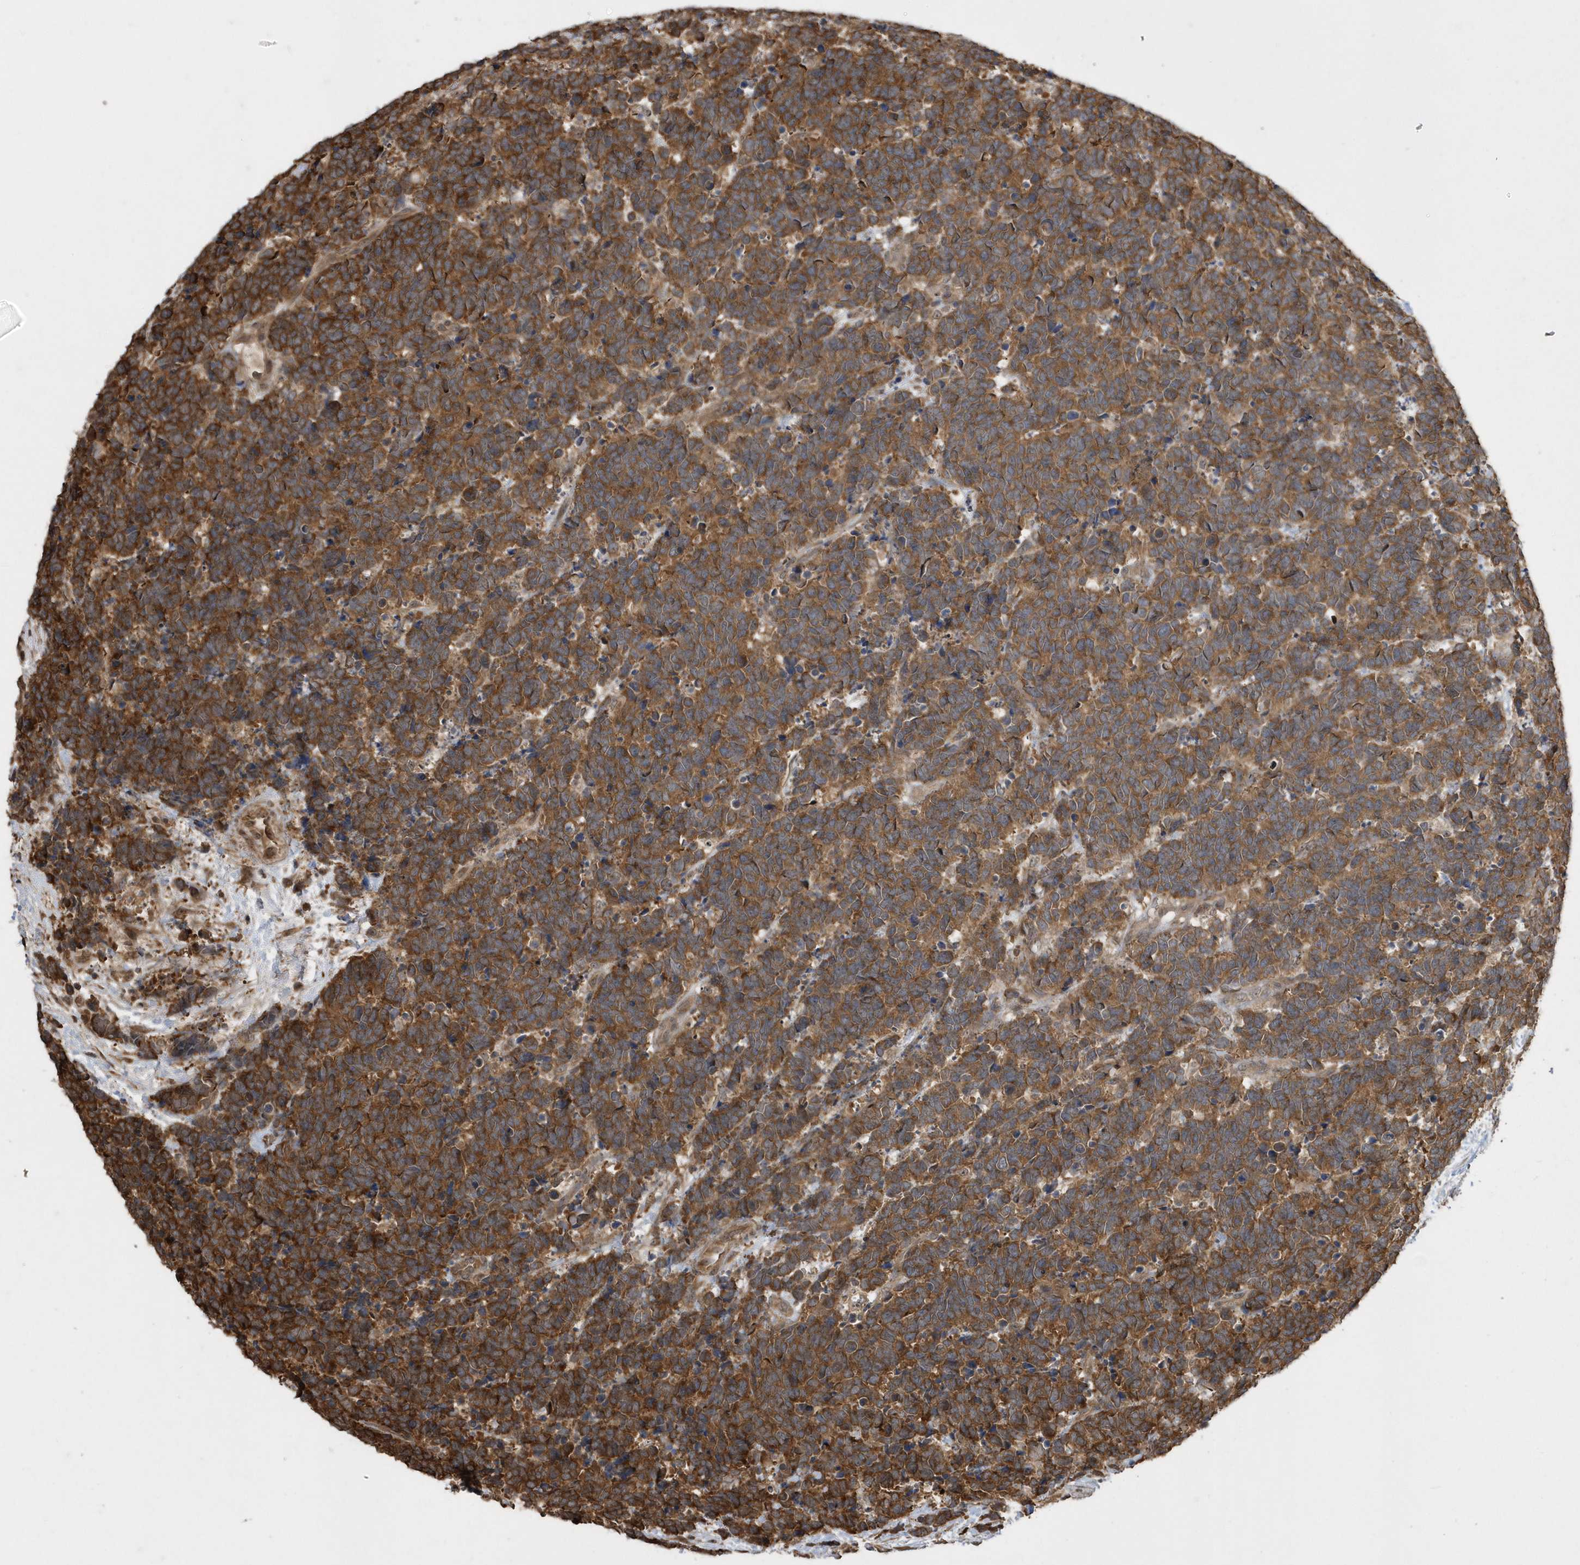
{"staining": {"intensity": "strong", "quantity": ">75%", "location": "cytoplasmic/membranous"}, "tissue": "carcinoid", "cell_type": "Tumor cells", "image_type": "cancer", "snomed": [{"axis": "morphology", "description": "Carcinoma, NOS"}, {"axis": "morphology", "description": "Carcinoid, malignant, NOS"}, {"axis": "topography", "description": "Urinary bladder"}], "caption": "The immunohistochemical stain highlights strong cytoplasmic/membranous staining in tumor cells of carcinoid tissue.", "gene": "WASHC5", "patient": {"sex": "male", "age": 57}}